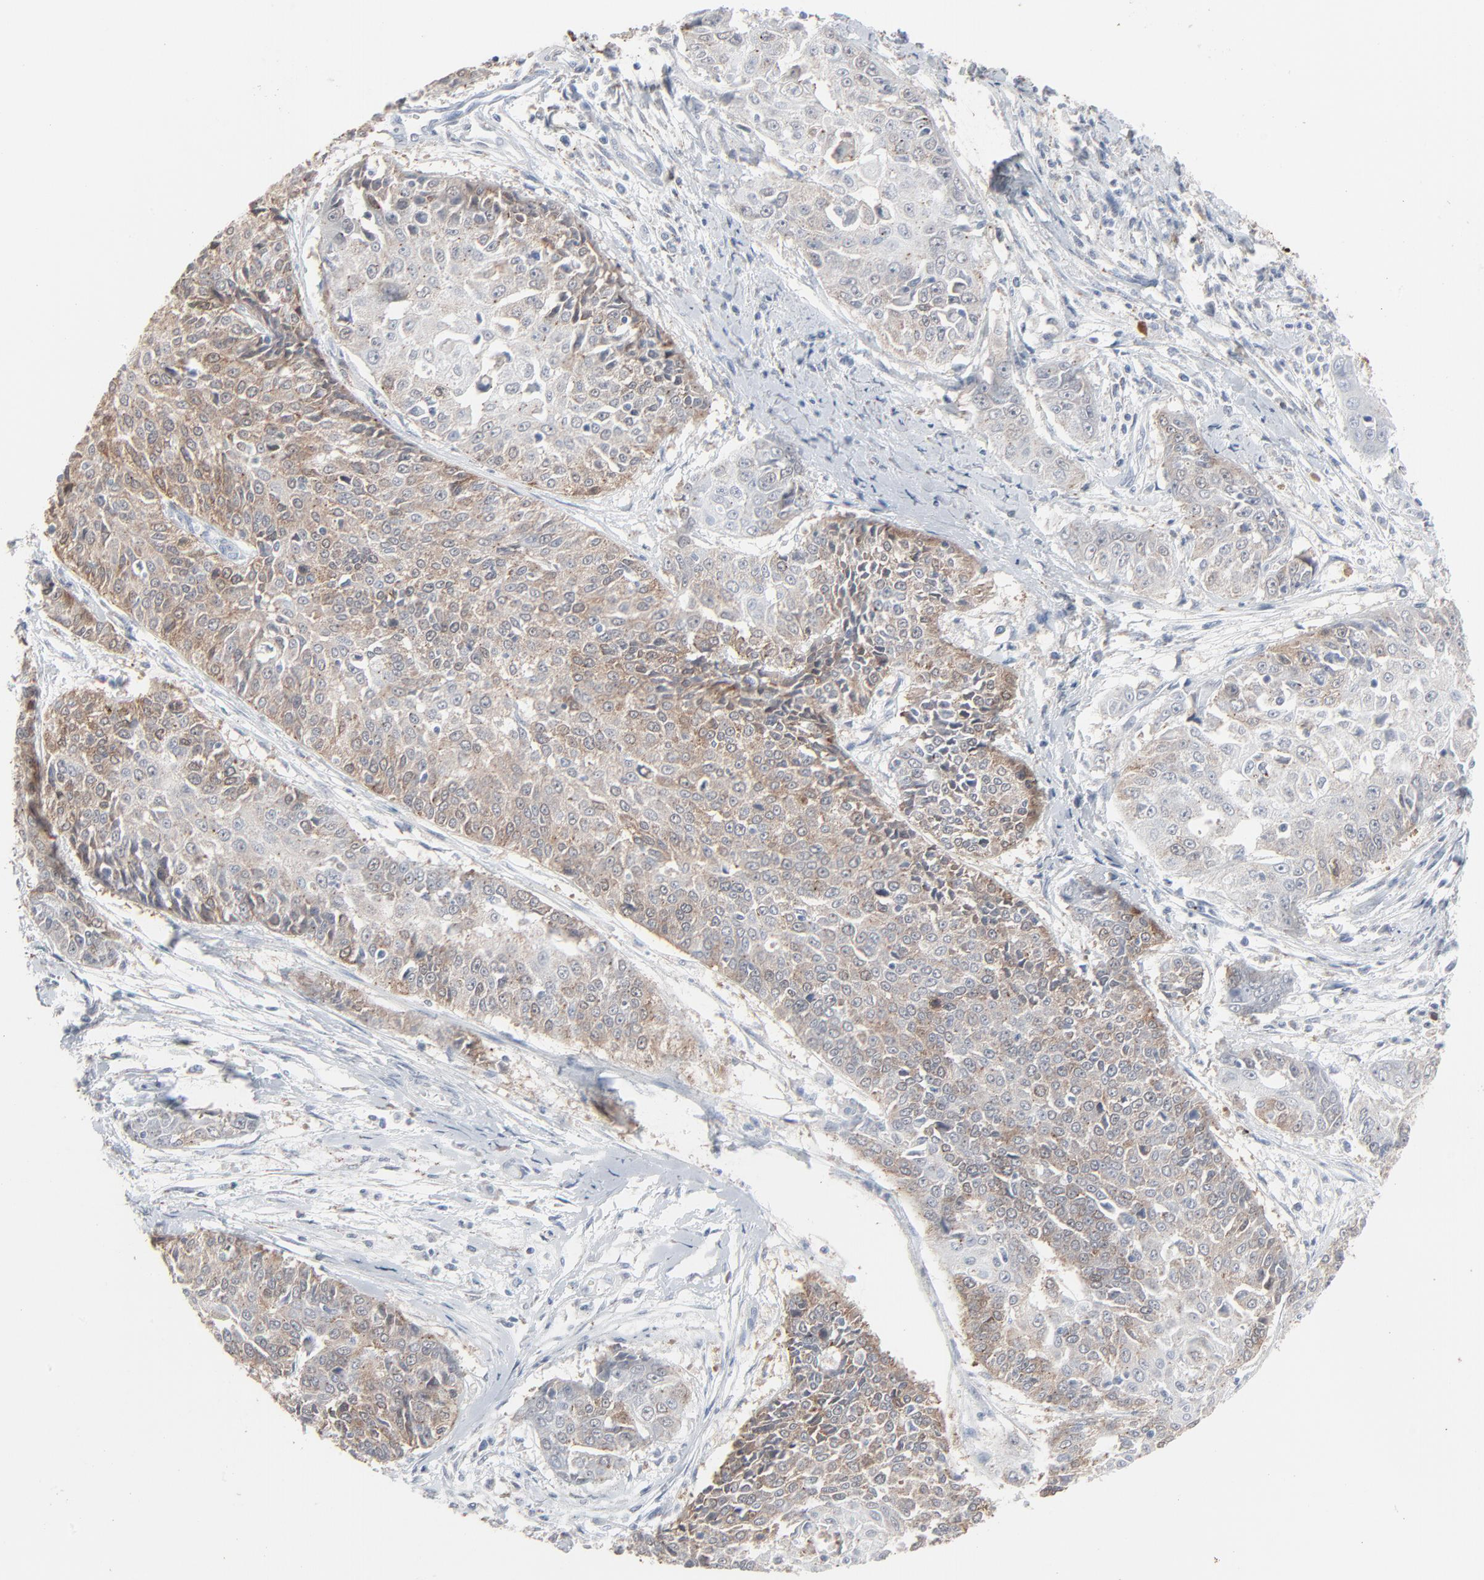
{"staining": {"intensity": "weak", "quantity": ">75%", "location": "cytoplasmic/membranous"}, "tissue": "cervical cancer", "cell_type": "Tumor cells", "image_type": "cancer", "snomed": [{"axis": "morphology", "description": "Squamous cell carcinoma, NOS"}, {"axis": "topography", "description": "Cervix"}], "caption": "Protein analysis of squamous cell carcinoma (cervical) tissue demonstrates weak cytoplasmic/membranous expression in about >75% of tumor cells. (DAB (3,3'-diaminobenzidine) = brown stain, brightfield microscopy at high magnification).", "gene": "PHGDH", "patient": {"sex": "female", "age": 64}}